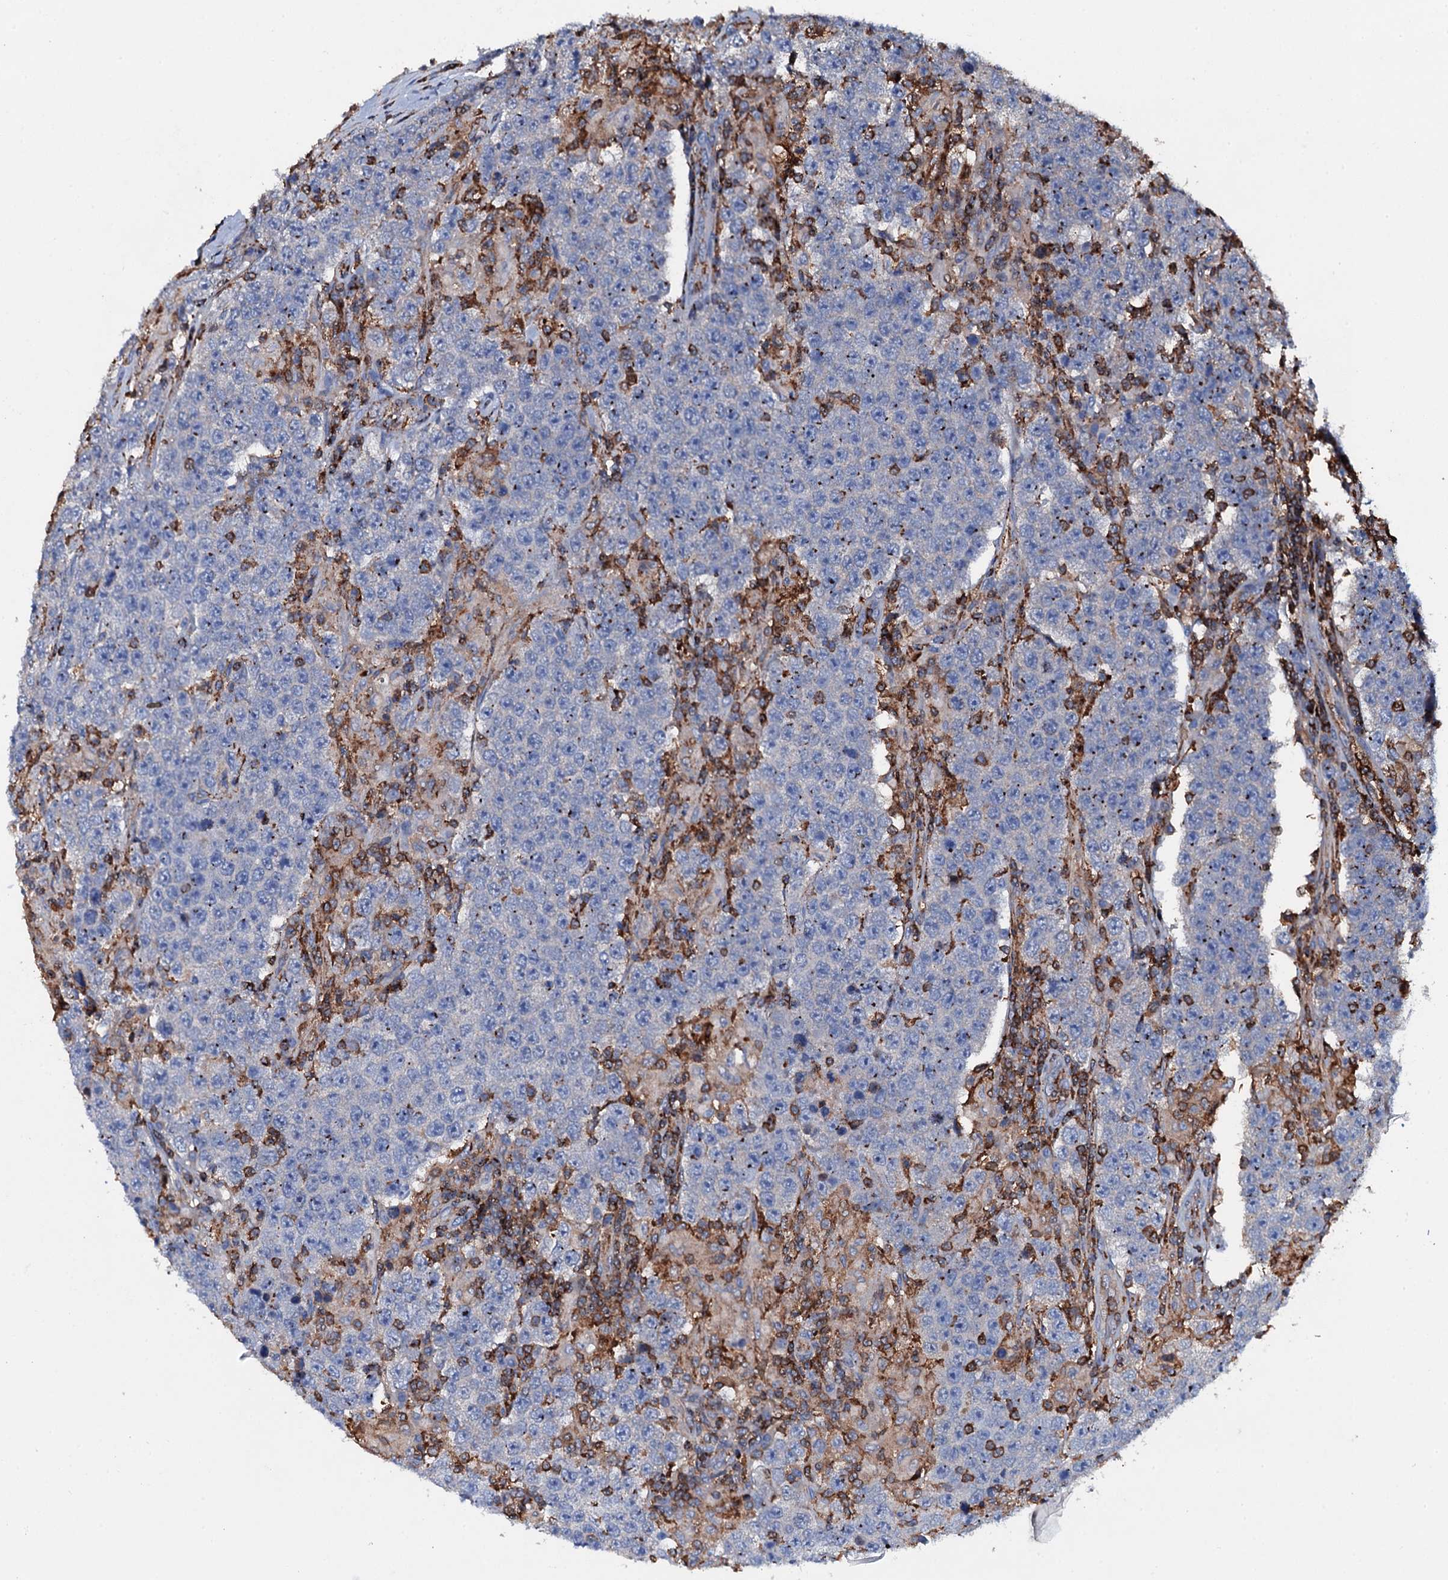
{"staining": {"intensity": "negative", "quantity": "none", "location": "none"}, "tissue": "testis cancer", "cell_type": "Tumor cells", "image_type": "cancer", "snomed": [{"axis": "morphology", "description": "Normal tissue, NOS"}, {"axis": "morphology", "description": "Urothelial carcinoma, High grade"}, {"axis": "morphology", "description": "Seminoma, NOS"}, {"axis": "morphology", "description": "Carcinoma, Embryonal, NOS"}, {"axis": "topography", "description": "Urinary bladder"}, {"axis": "topography", "description": "Testis"}], "caption": "The image shows no staining of tumor cells in testis embryonal carcinoma.", "gene": "MS4A4E", "patient": {"sex": "male", "age": 41}}